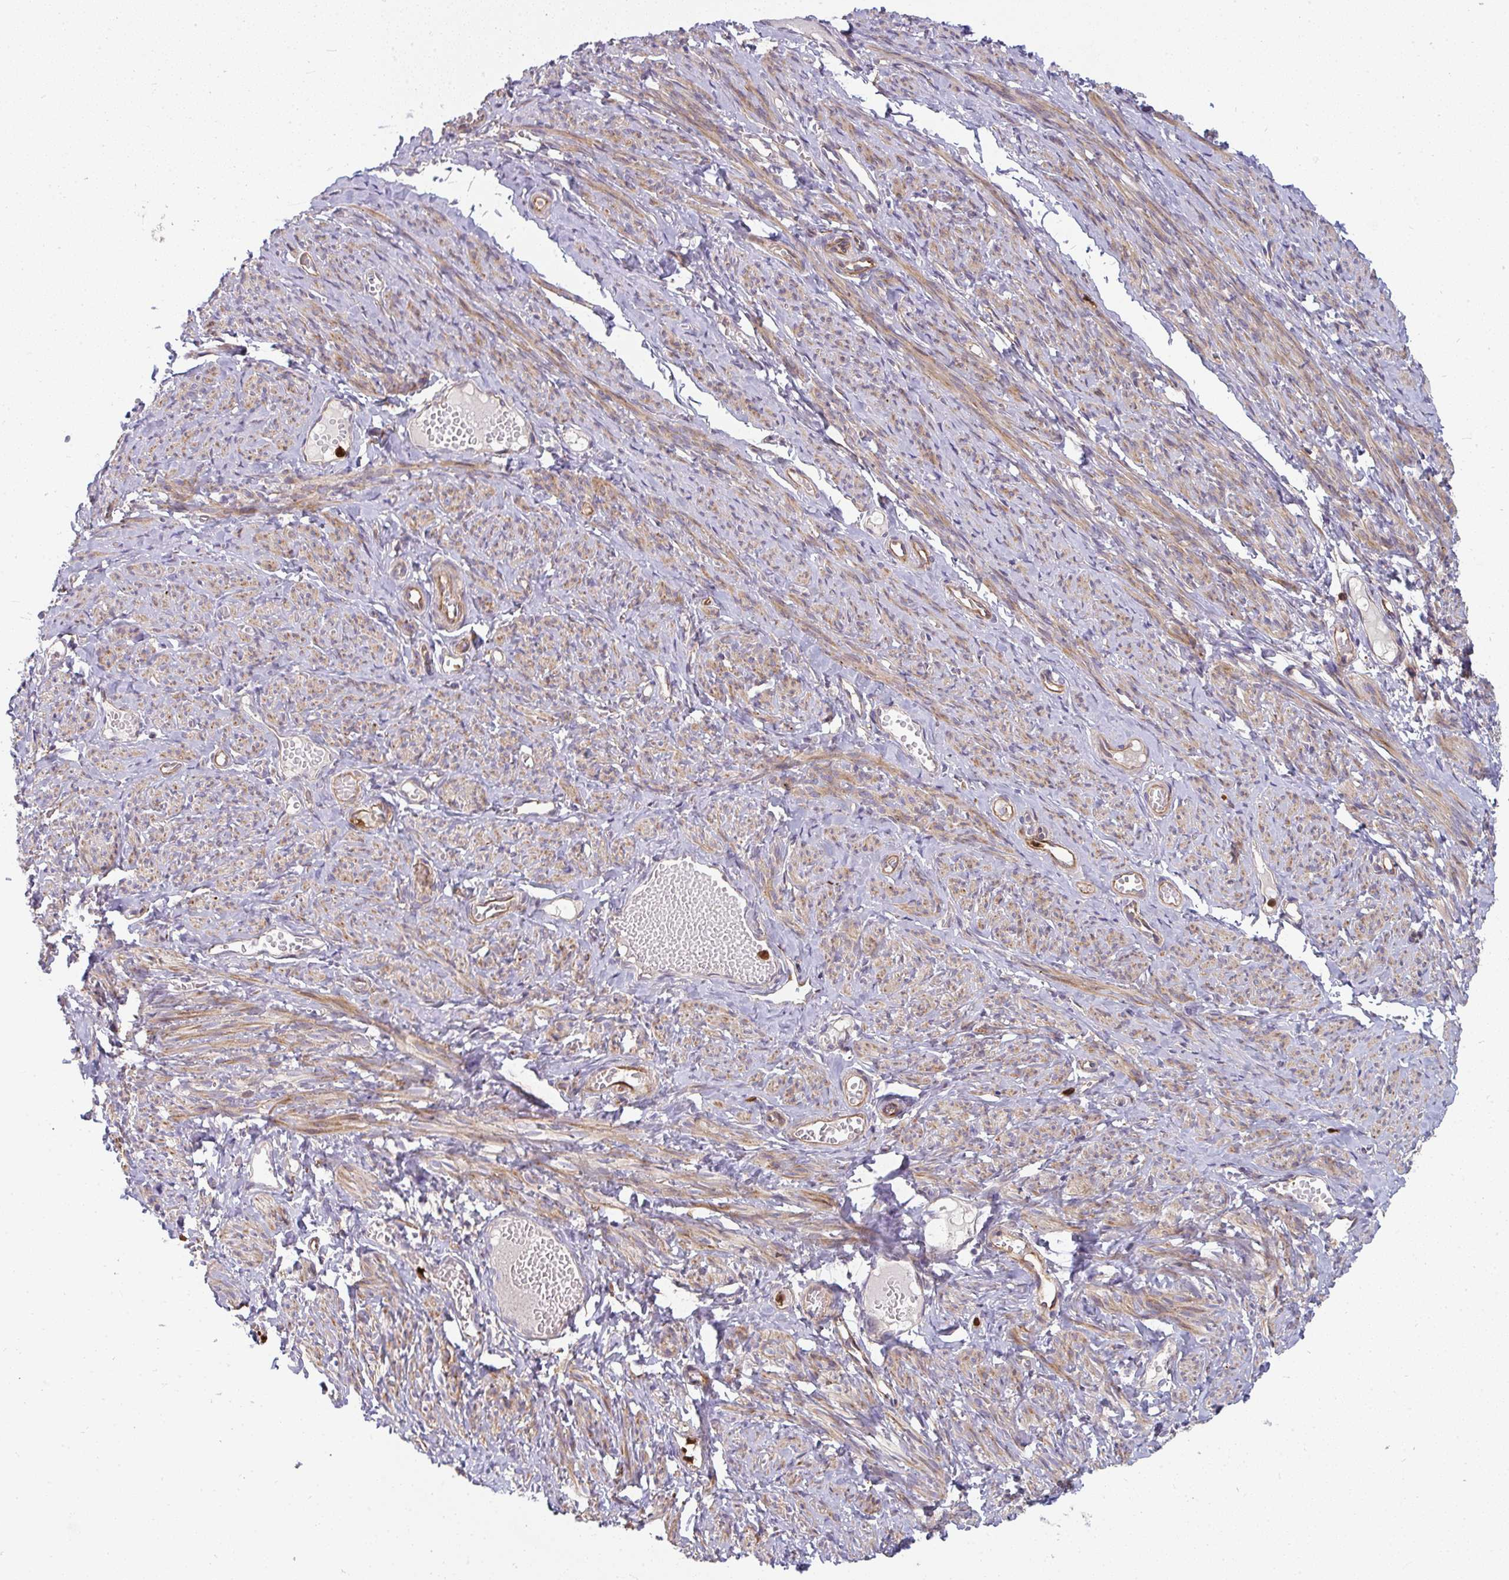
{"staining": {"intensity": "moderate", "quantity": "25%-75%", "location": "cytoplasmic/membranous"}, "tissue": "smooth muscle", "cell_type": "Smooth muscle cells", "image_type": "normal", "snomed": [{"axis": "morphology", "description": "Normal tissue, NOS"}, {"axis": "topography", "description": "Smooth muscle"}], "caption": "Protein expression analysis of unremarkable smooth muscle exhibits moderate cytoplasmic/membranous expression in about 25%-75% of smooth muscle cells.", "gene": "CSF3R", "patient": {"sex": "female", "age": 65}}